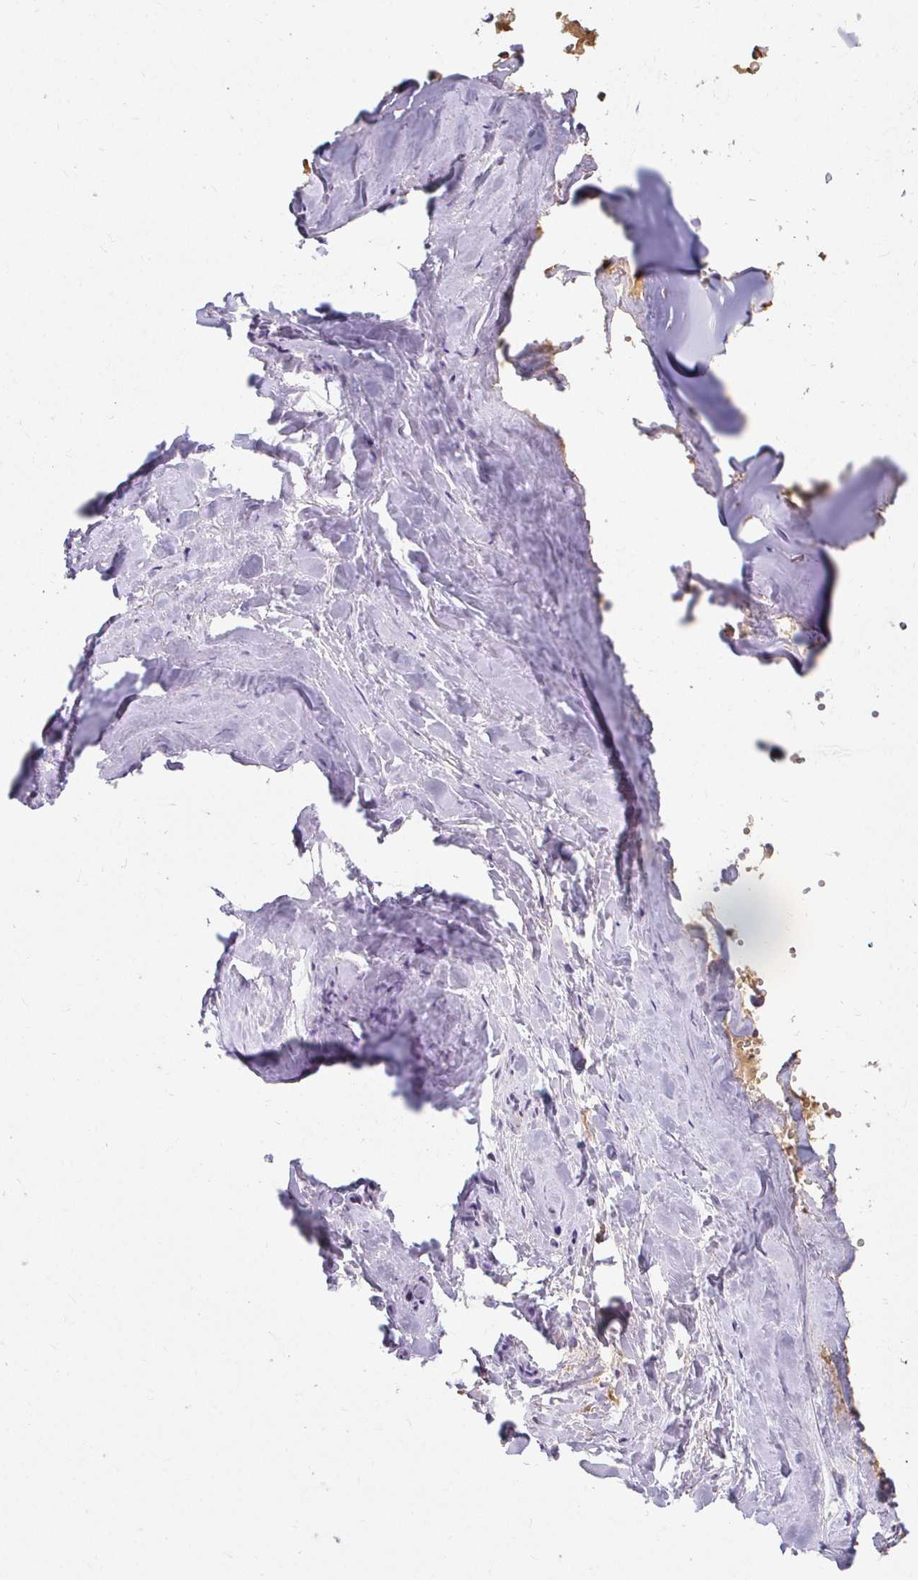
{"staining": {"intensity": "moderate", "quantity": "<25%", "location": "cytoplasmic/membranous"}, "tissue": "soft tissue", "cell_type": "Chondrocytes", "image_type": "normal", "snomed": [{"axis": "morphology", "description": "Normal tissue, NOS"}, {"axis": "topography", "description": "Cartilage tissue"}, {"axis": "topography", "description": "Nasopharynx"}, {"axis": "topography", "description": "Thyroid gland"}], "caption": "Soft tissue stained for a protein displays moderate cytoplasmic/membranous positivity in chondrocytes. The staining was performed using DAB to visualize the protein expression in brown, while the nuclei were stained in blue with hematoxylin (Magnification: 20x).", "gene": "LOXL4", "patient": {"sex": "male", "age": 63}}